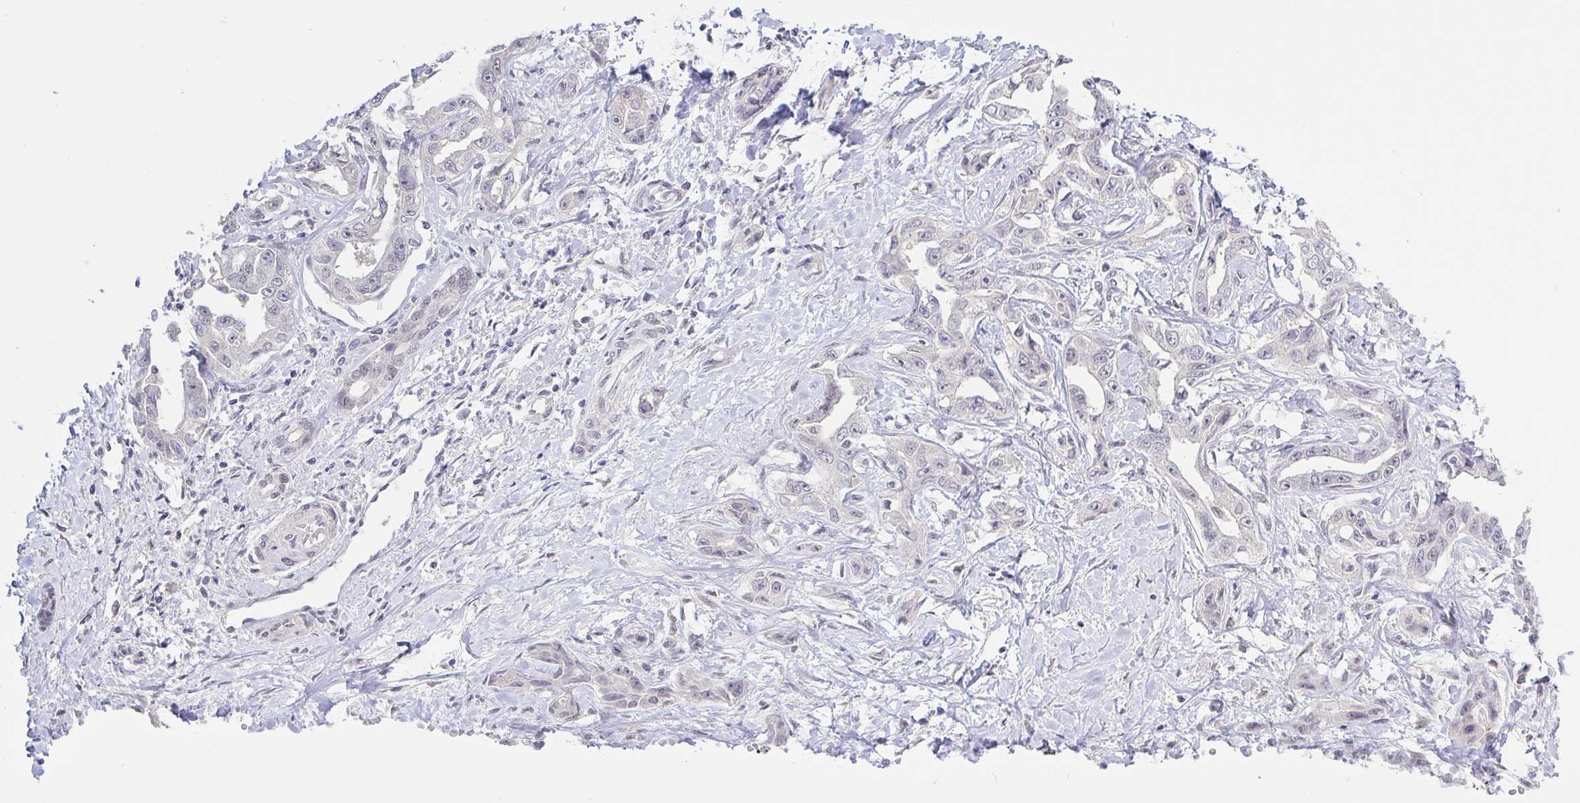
{"staining": {"intensity": "weak", "quantity": "<25%", "location": "nuclear"}, "tissue": "liver cancer", "cell_type": "Tumor cells", "image_type": "cancer", "snomed": [{"axis": "morphology", "description": "Cholangiocarcinoma"}, {"axis": "topography", "description": "Liver"}], "caption": "This is an immunohistochemistry photomicrograph of human liver cancer. There is no staining in tumor cells.", "gene": "HYPK", "patient": {"sex": "male", "age": 59}}